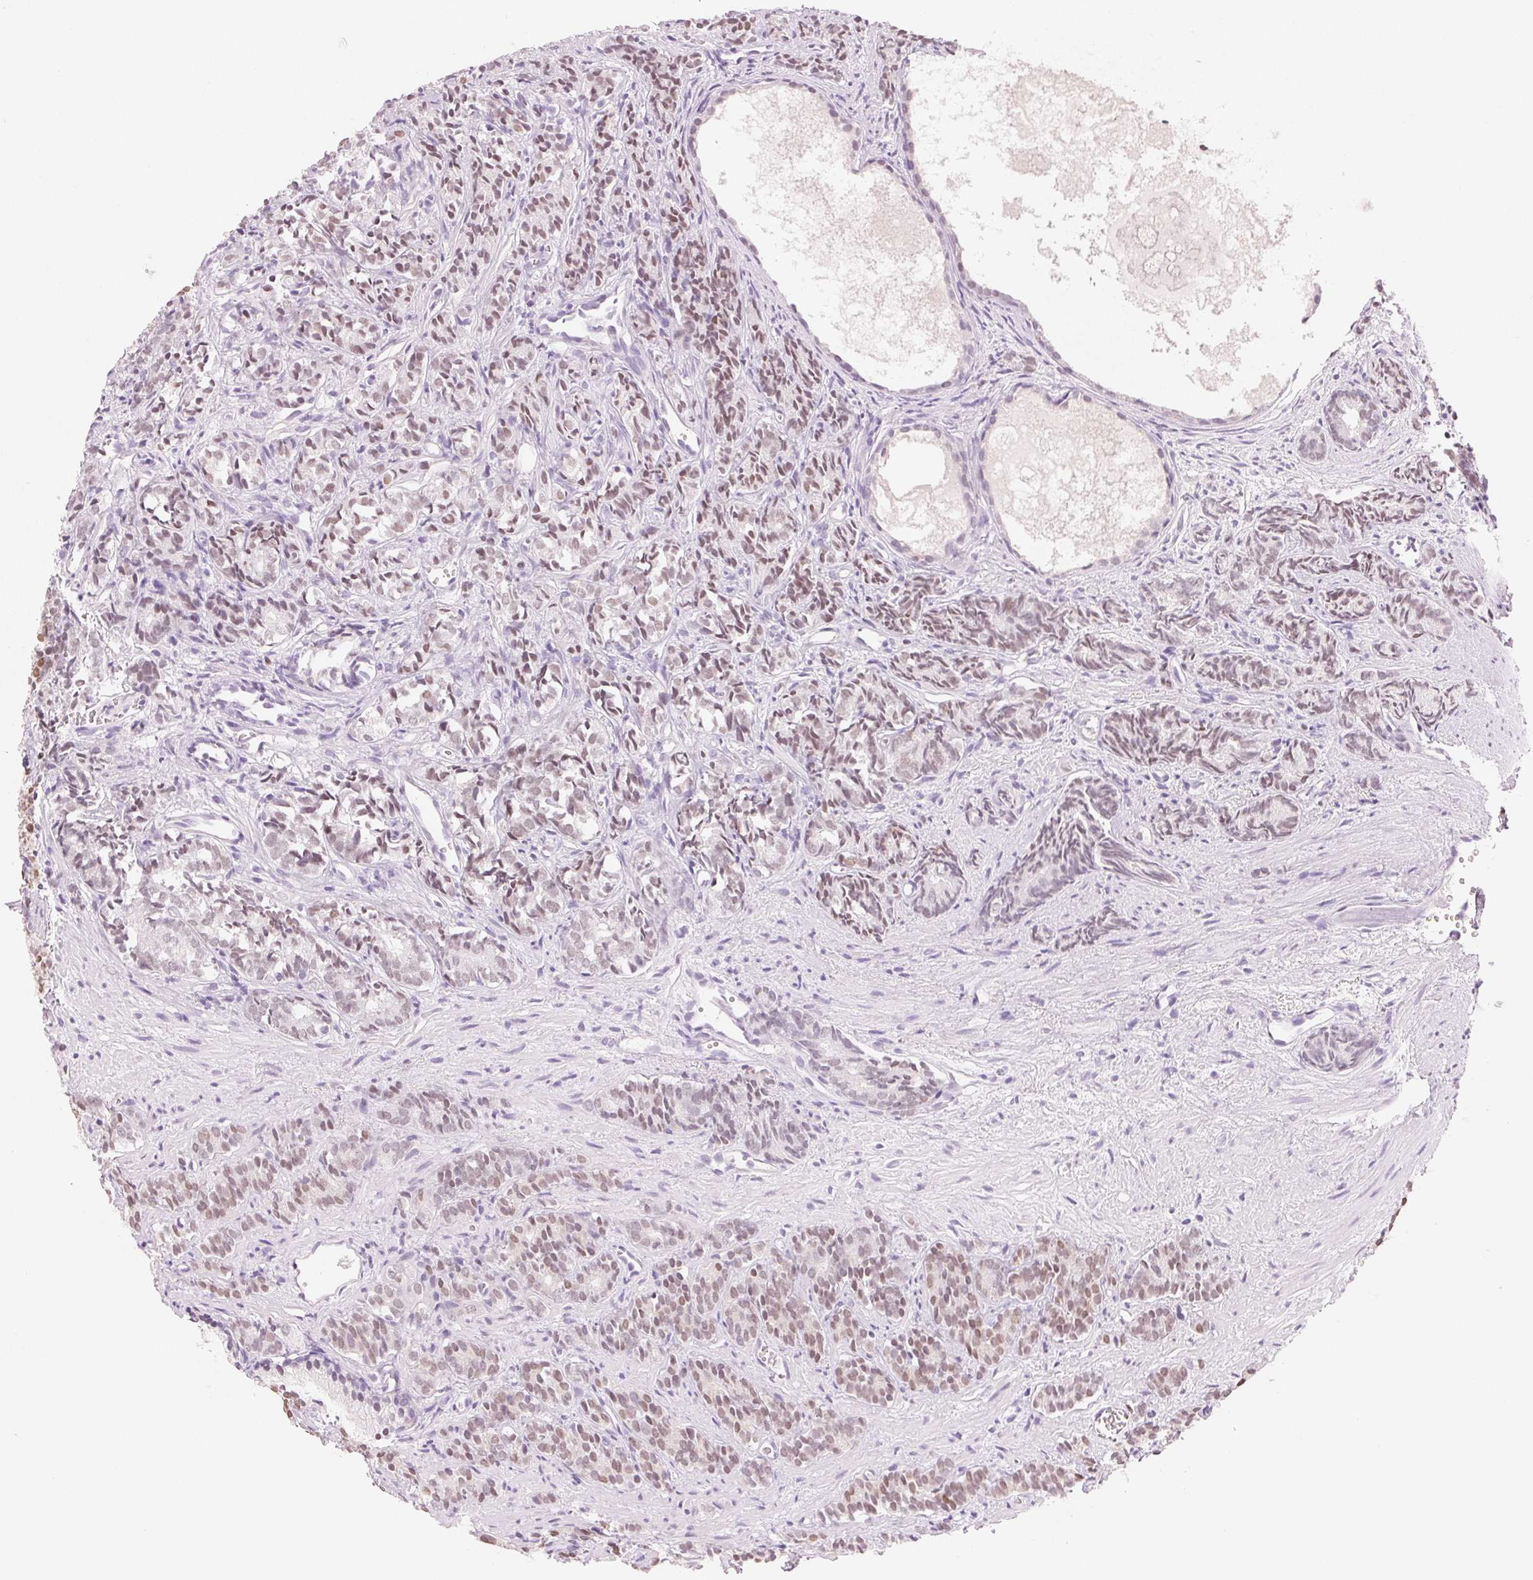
{"staining": {"intensity": "moderate", "quantity": "25%-75%", "location": "nuclear"}, "tissue": "prostate cancer", "cell_type": "Tumor cells", "image_type": "cancer", "snomed": [{"axis": "morphology", "description": "Adenocarcinoma, High grade"}, {"axis": "topography", "description": "Prostate"}], "caption": "IHC of prostate cancer exhibits medium levels of moderate nuclear staining in about 25%-75% of tumor cells.", "gene": "HOXB13", "patient": {"sex": "male", "age": 84}}